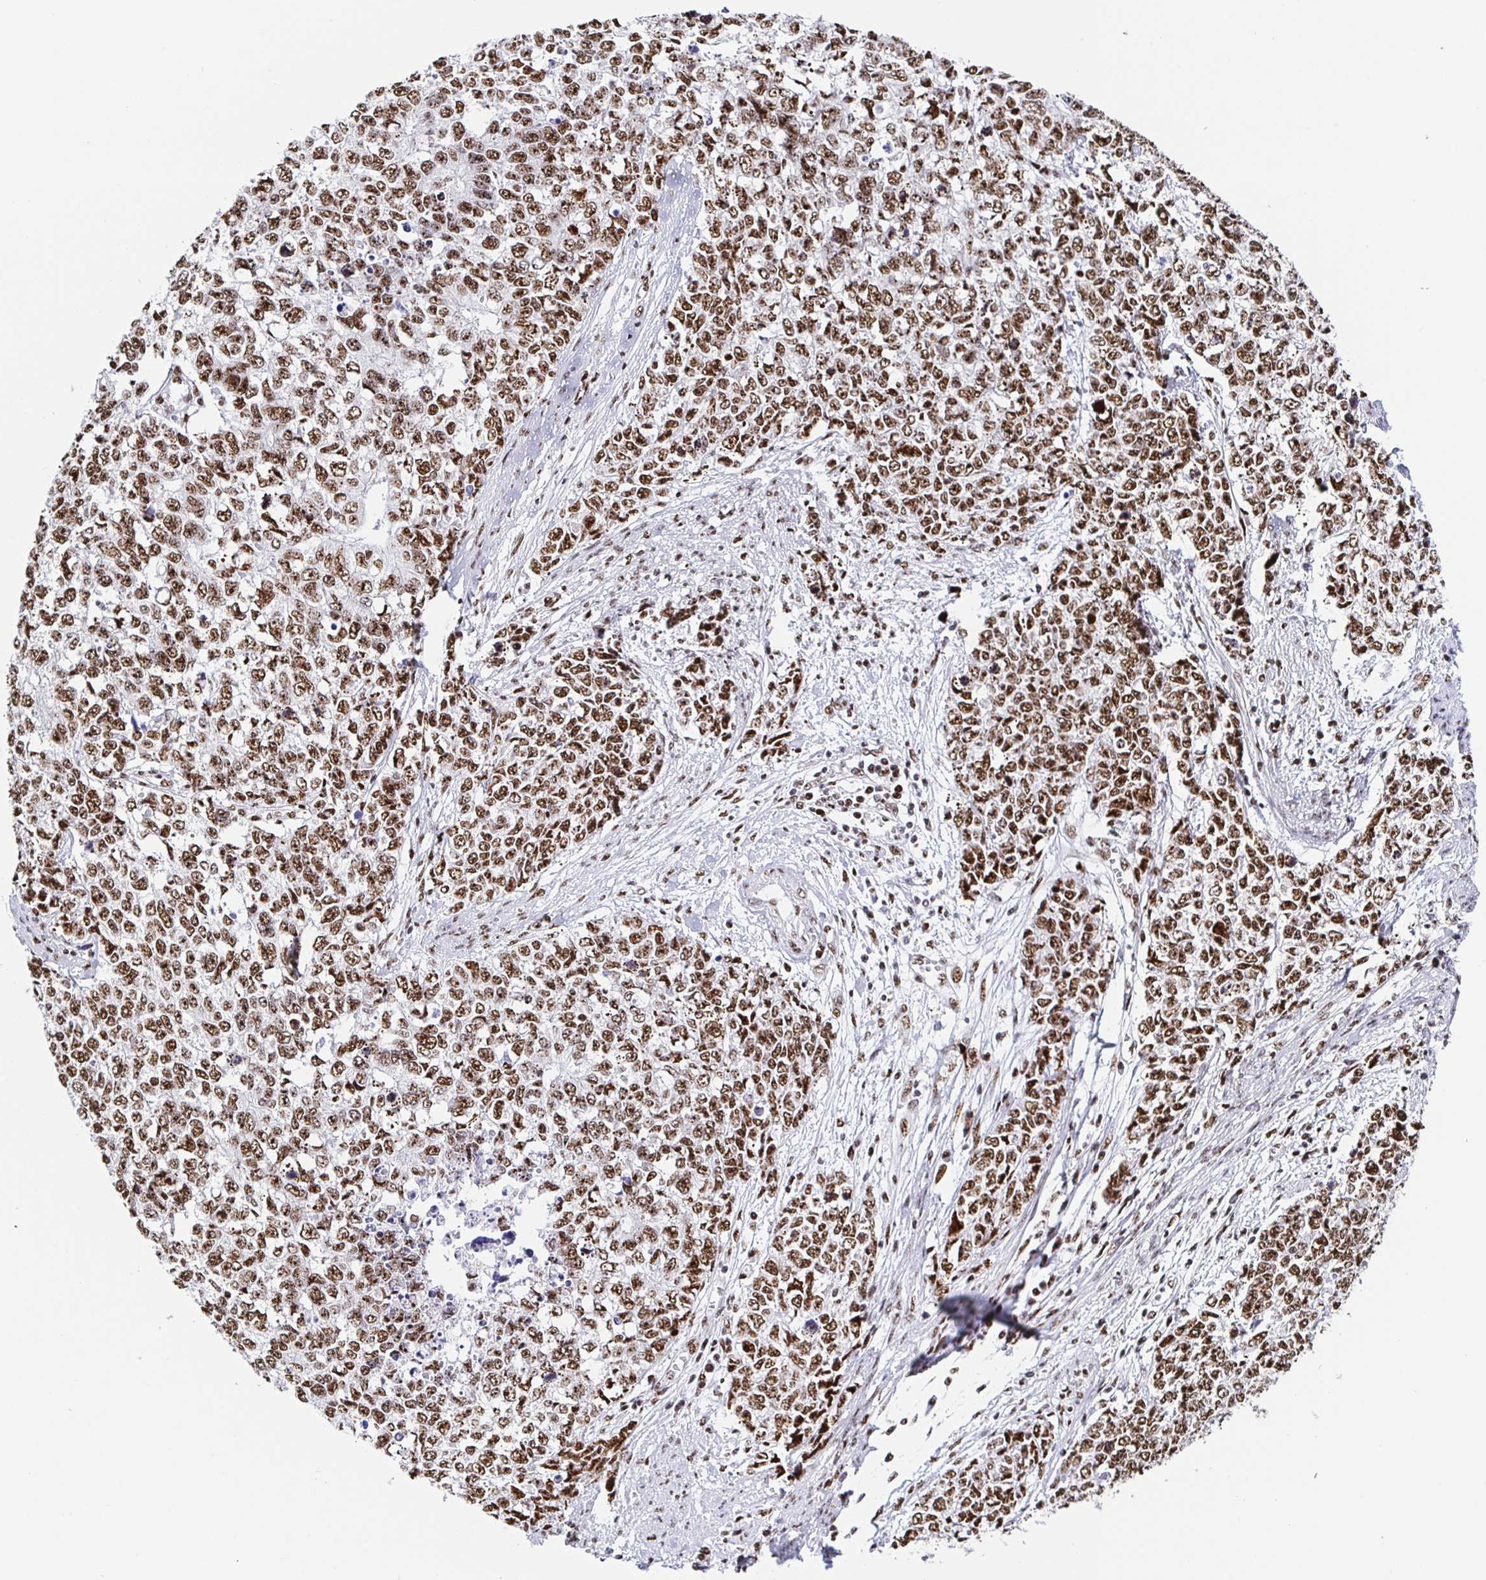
{"staining": {"intensity": "moderate", "quantity": ">75%", "location": "nuclear"}, "tissue": "cervical cancer", "cell_type": "Tumor cells", "image_type": "cancer", "snomed": [{"axis": "morphology", "description": "Adenocarcinoma, NOS"}, {"axis": "topography", "description": "Cervix"}], "caption": "Human cervical cancer (adenocarcinoma) stained for a protein (brown) exhibits moderate nuclear positive positivity in about >75% of tumor cells.", "gene": "SETD5", "patient": {"sex": "female", "age": 63}}